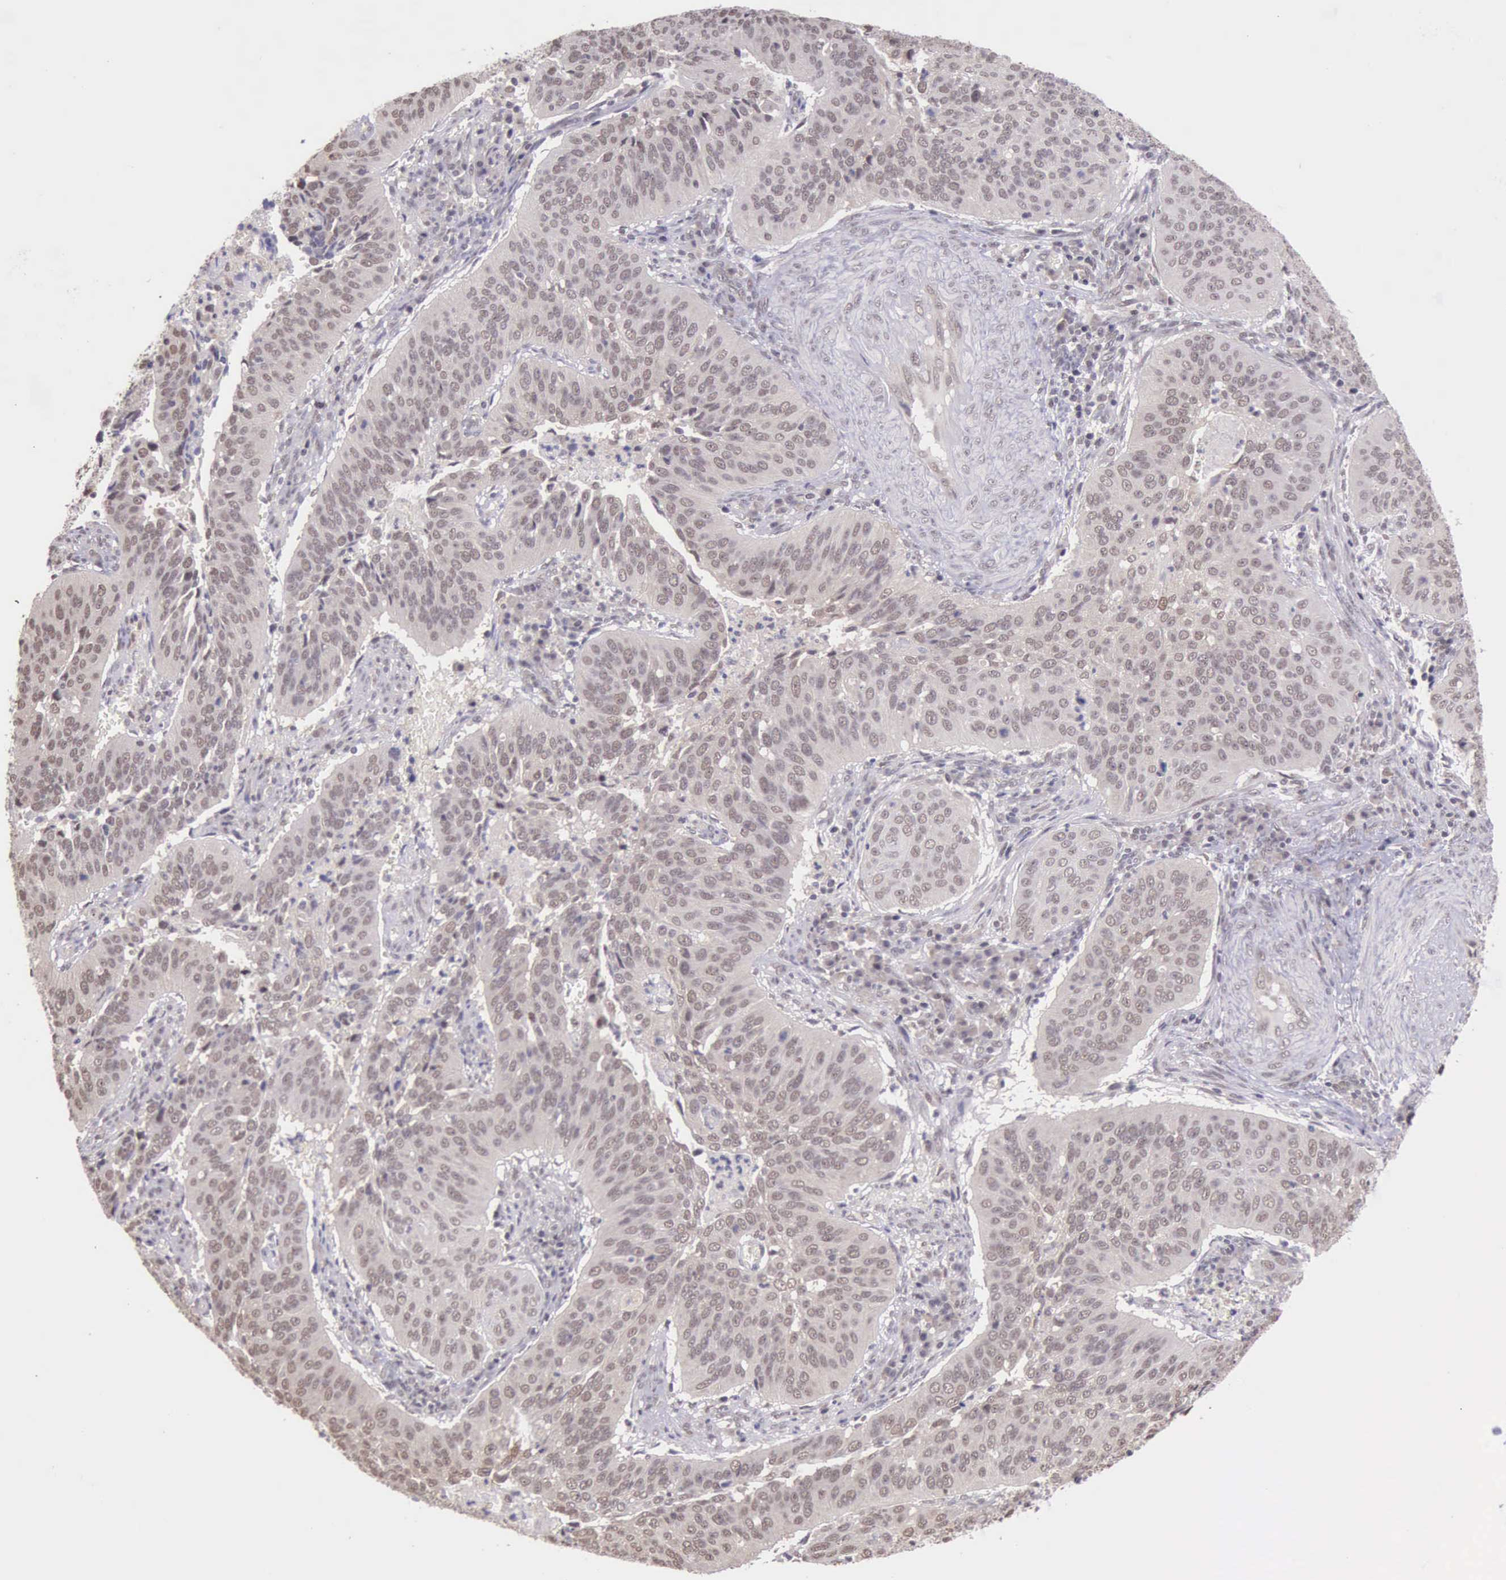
{"staining": {"intensity": "weak", "quantity": ">75%", "location": "nuclear"}, "tissue": "cervical cancer", "cell_type": "Tumor cells", "image_type": "cancer", "snomed": [{"axis": "morphology", "description": "Squamous cell carcinoma, NOS"}, {"axis": "topography", "description": "Cervix"}], "caption": "Weak nuclear protein staining is appreciated in approximately >75% of tumor cells in cervical cancer.", "gene": "PRPF39", "patient": {"sex": "female", "age": 39}}